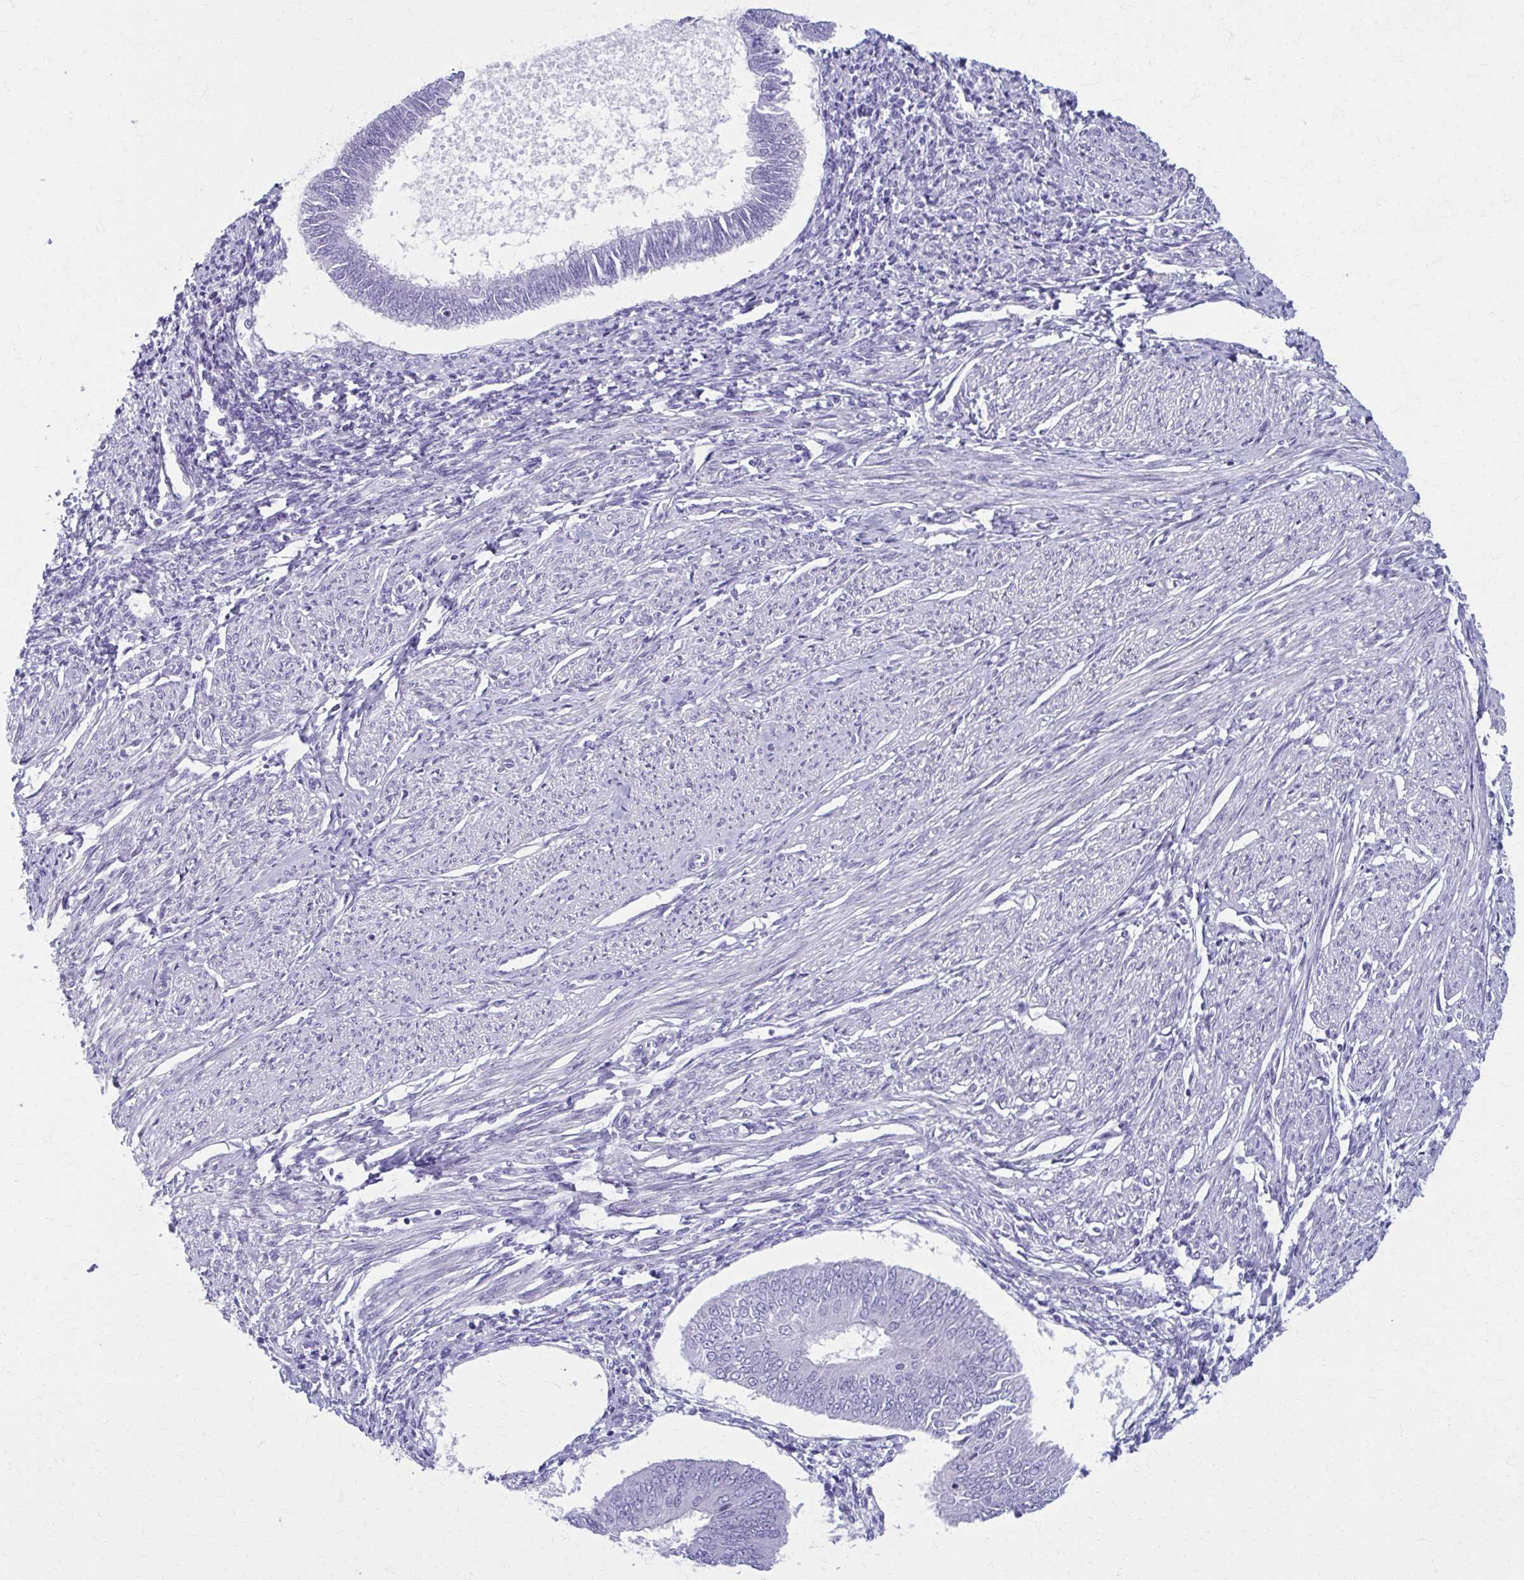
{"staining": {"intensity": "negative", "quantity": "none", "location": "none"}, "tissue": "endometrial cancer", "cell_type": "Tumor cells", "image_type": "cancer", "snomed": [{"axis": "morphology", "description": "Adenocarcinoma, NOS"}, {"axis": "topography", "description": "Endometrium"}], "caption": "A high-resolution photomicrograph shows IHC staining of endometrial cancer (adenocarcinoma), which displays no significant positivity in tumor cells.", "gene": "MPLKIP", "patient": {"sex": "female", "age": 58}}